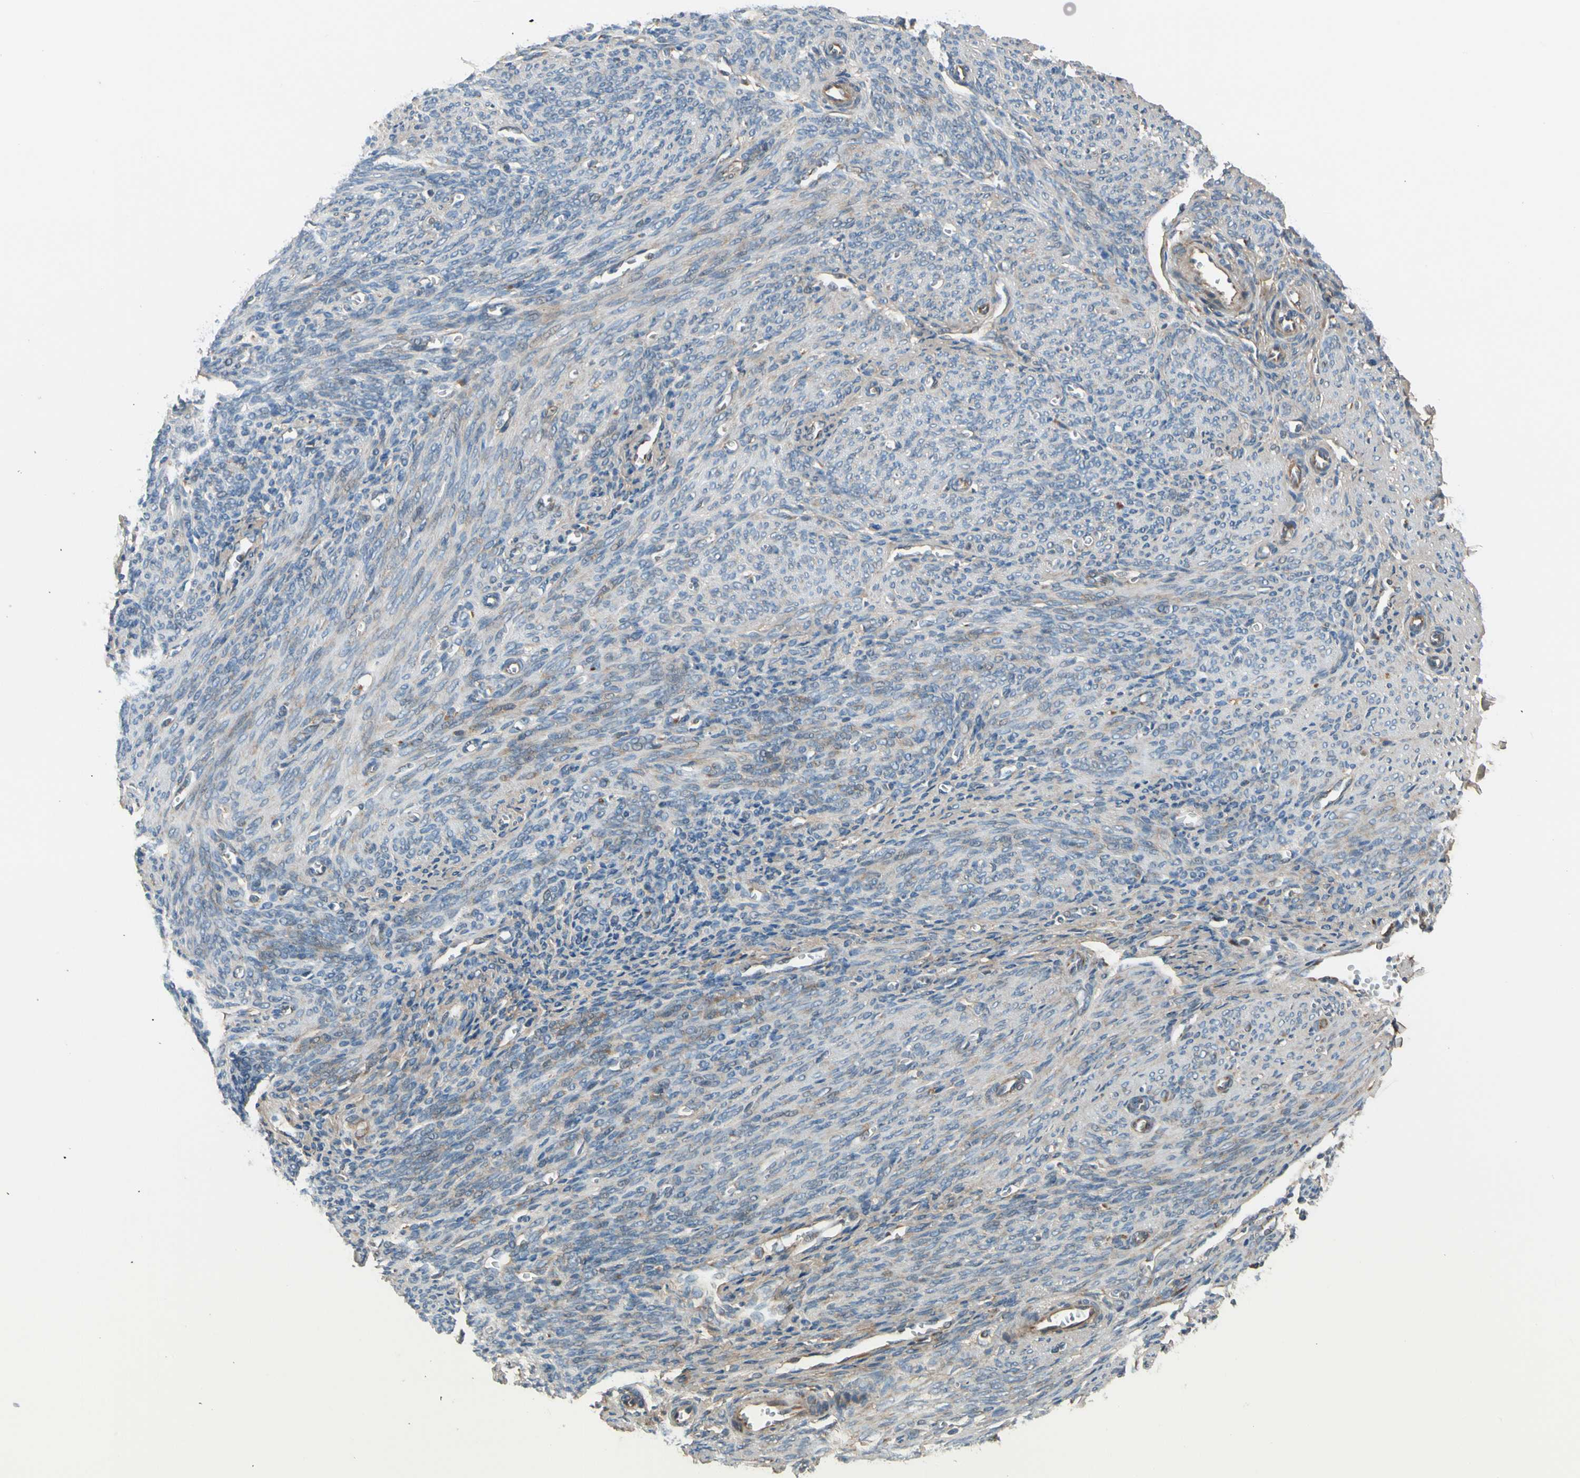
{"staining": {"intensity": "weak", "quantity": ">75%", "location": "cytoplasmic/membranous"}, "tissue": "endometrium", "cell_type": "Cells in endometrial stroma", "image_type": "normal", "snomed": [{"axis": "morphology", "description": "Normal tissue, NOS"}, {"axis": "topography", "description": "Uterus"}], "caption": "Cells in endometrial stroma reveal weak cytoplasmic/membranous staining in approximately >75% of cells in benign endometrium. (DAB = brown stain, brightfield microscopy at high magnification).", "gene": "MST1R", "patient": {"sex": "female", "age": 83}}